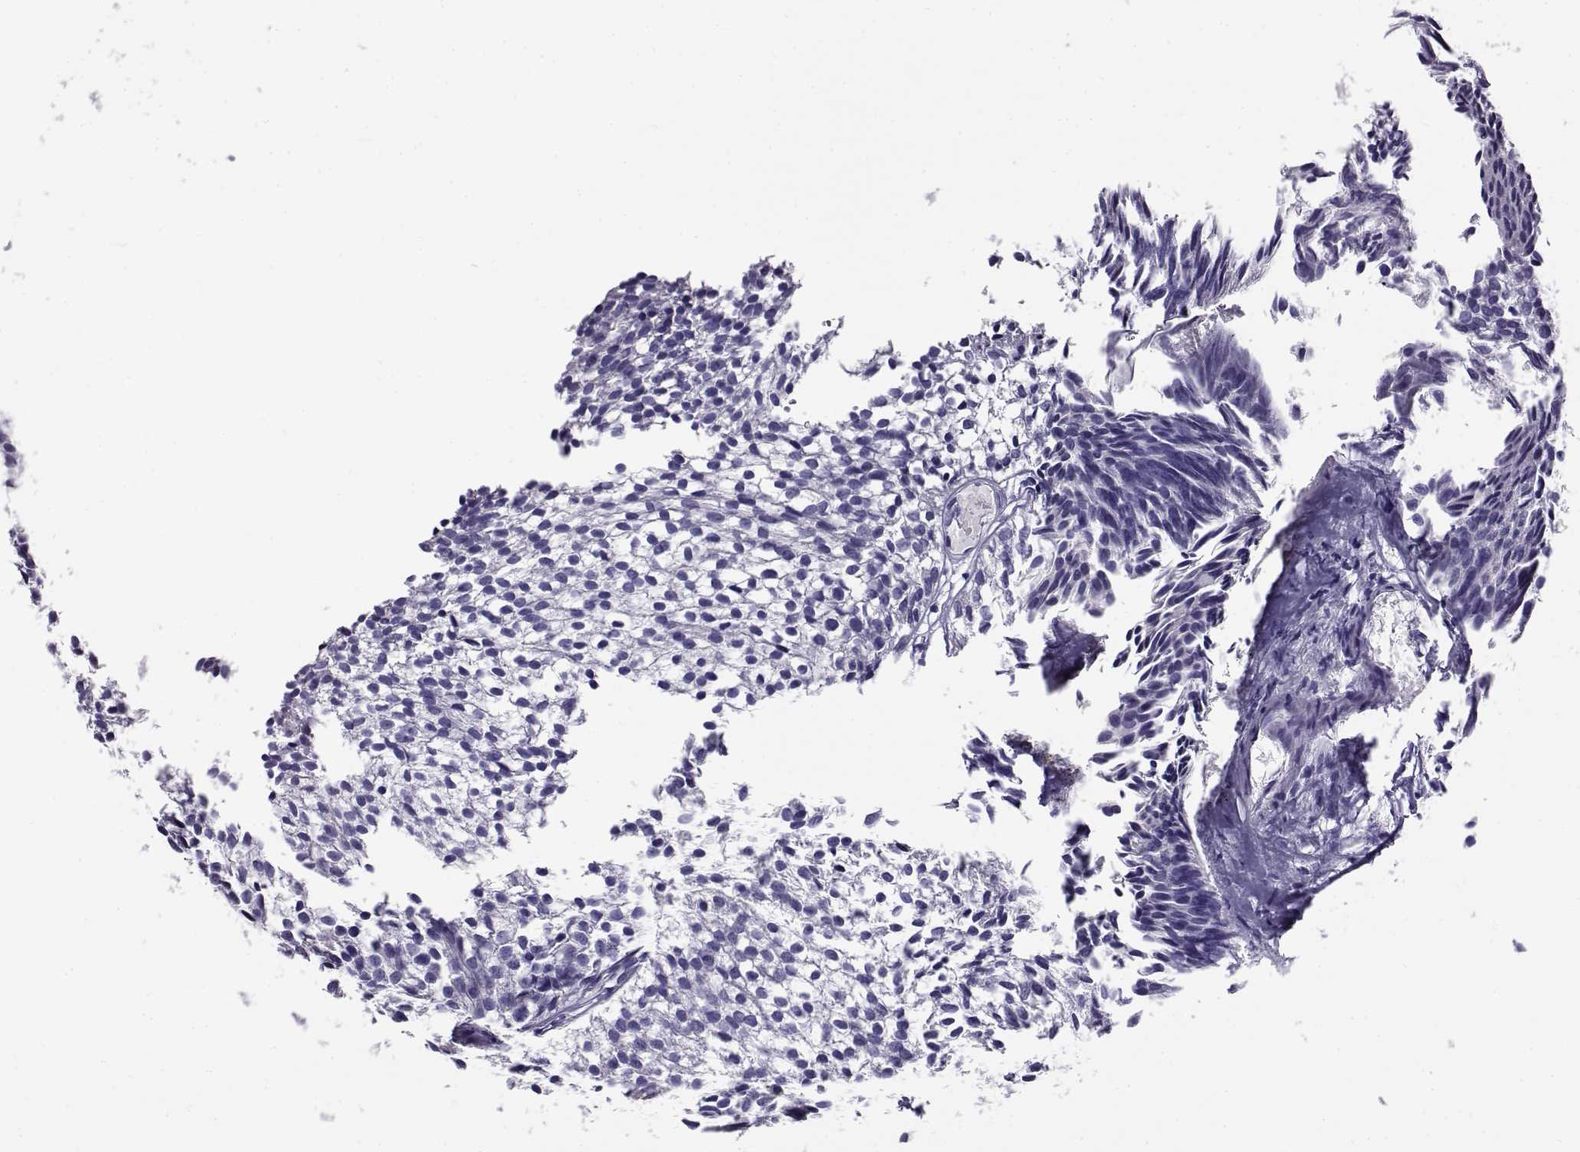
{"staining": {"intensity": "negative", "quantity": "none", "location": "none"}, "tissue": "urothelial cancer", "cell_type": "Tumor cells", "image_type": "cancer", "snomed": [{"axis": "morphology", "description": "Urothelial carcinoma, Low grade"}, {"axis": "topography", "description": "Urinary bladder"}], "caption": "Human urothelial carcinoma (low-grade) stained for a protein using immunohistochemistry reveals no staining in tumor cells.", "gene": "CABS1", "patient": {"sex": "male", "age": 63}}